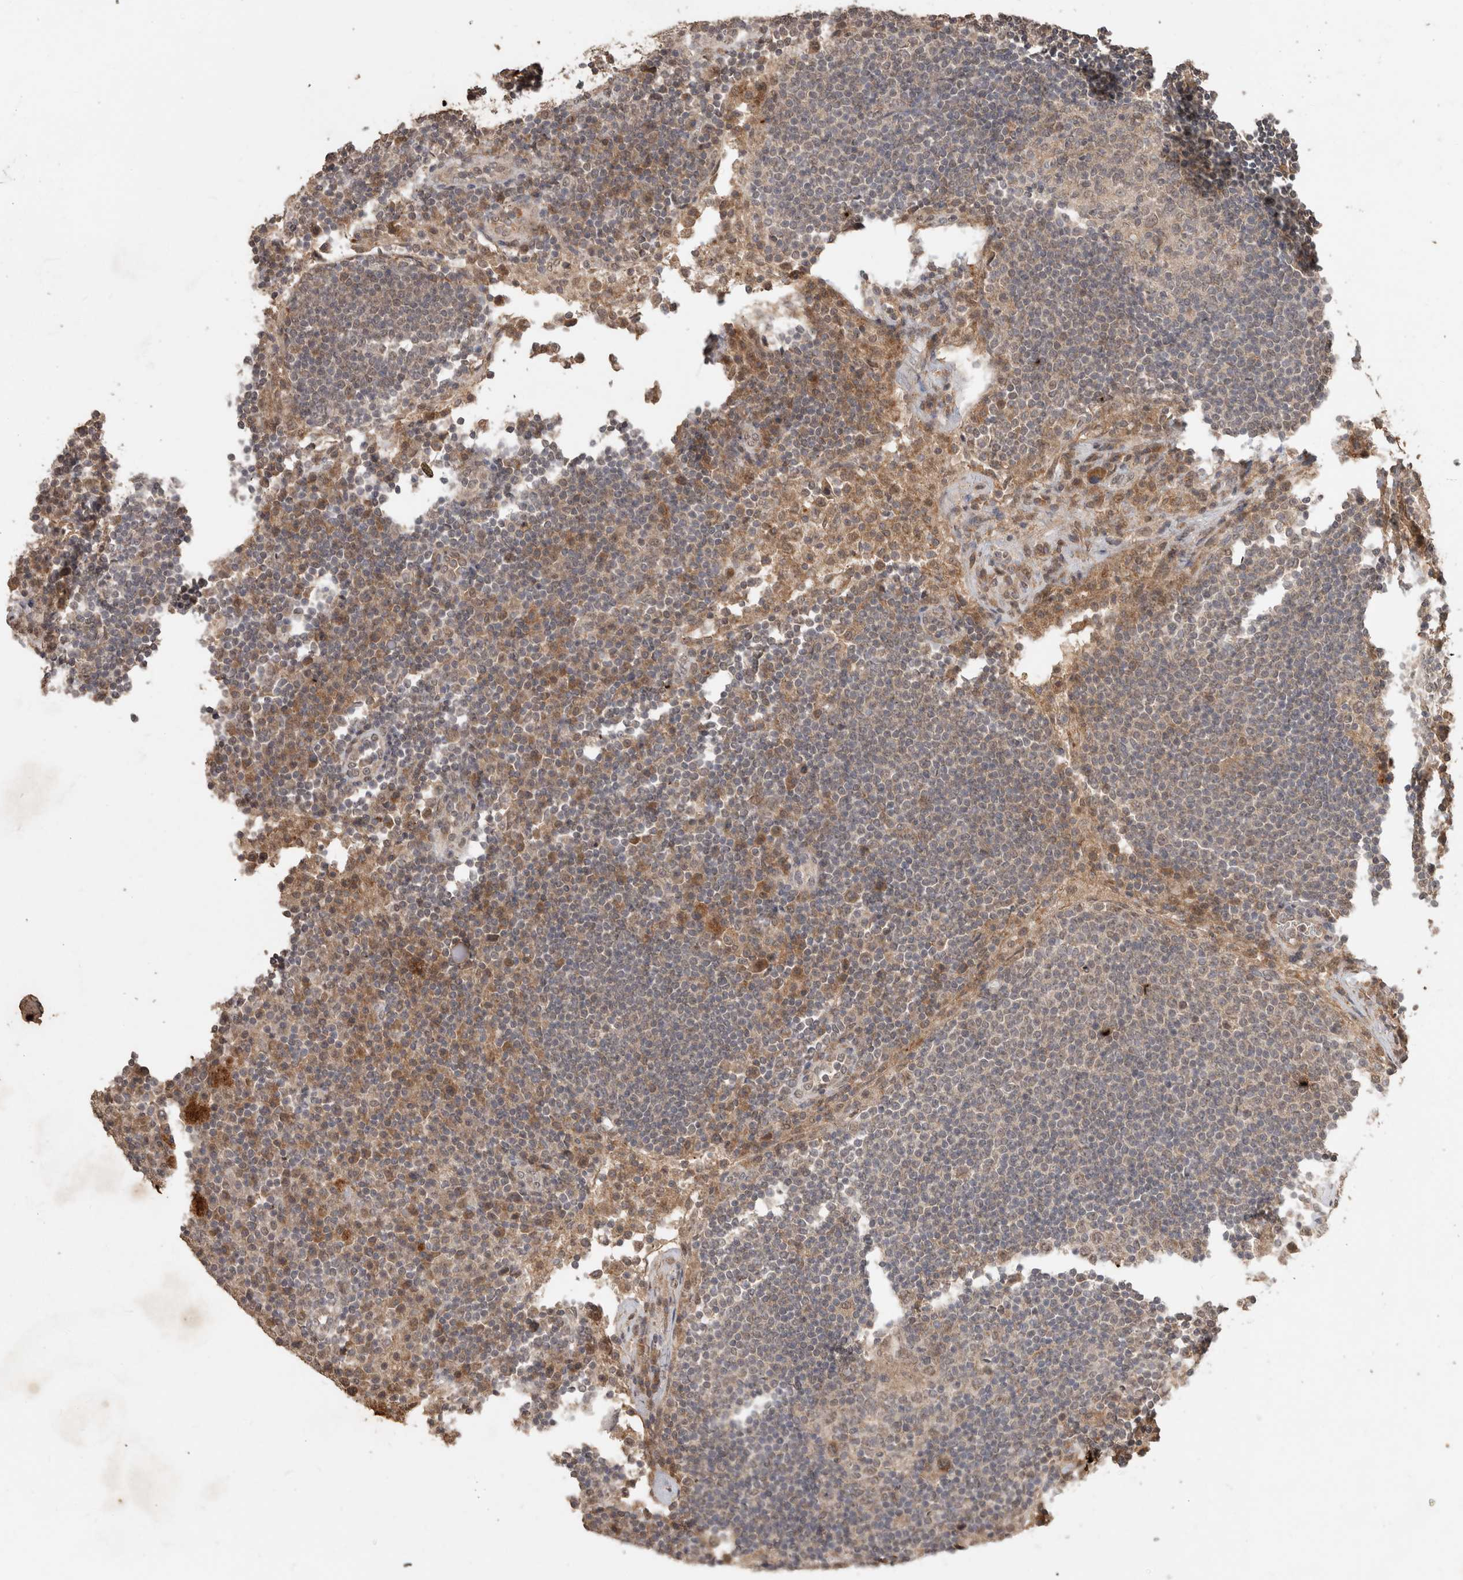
{"staining": {"intensity": "weak", "quantity": ">75%", "location": "cytoplasmic/membranous"}, "tissue": "lymph node", "cell_type": "Germinal center cells", "image_type": "normal", "snomed": [{"axis": "morphology", "description": "Normal tissue, NOS"}, {"axis": "topography", "description": "Lymph node"}], "caption": "Immunohistochemistry staining of benign lymph node, which reveals low levels of weak cytoplasmic/membranous positivity in approximately >75% of germinal center cells indicating weak cytoplasmic/membranous protein expression. The staining was performed using DAB (3,3'-diaminobenzidine) (brown) for protein detection and nuclei were counterstained in hematoxylin (blue).", "gene": "FAM3A", "patient": {"sex": "female", "age": 53}}